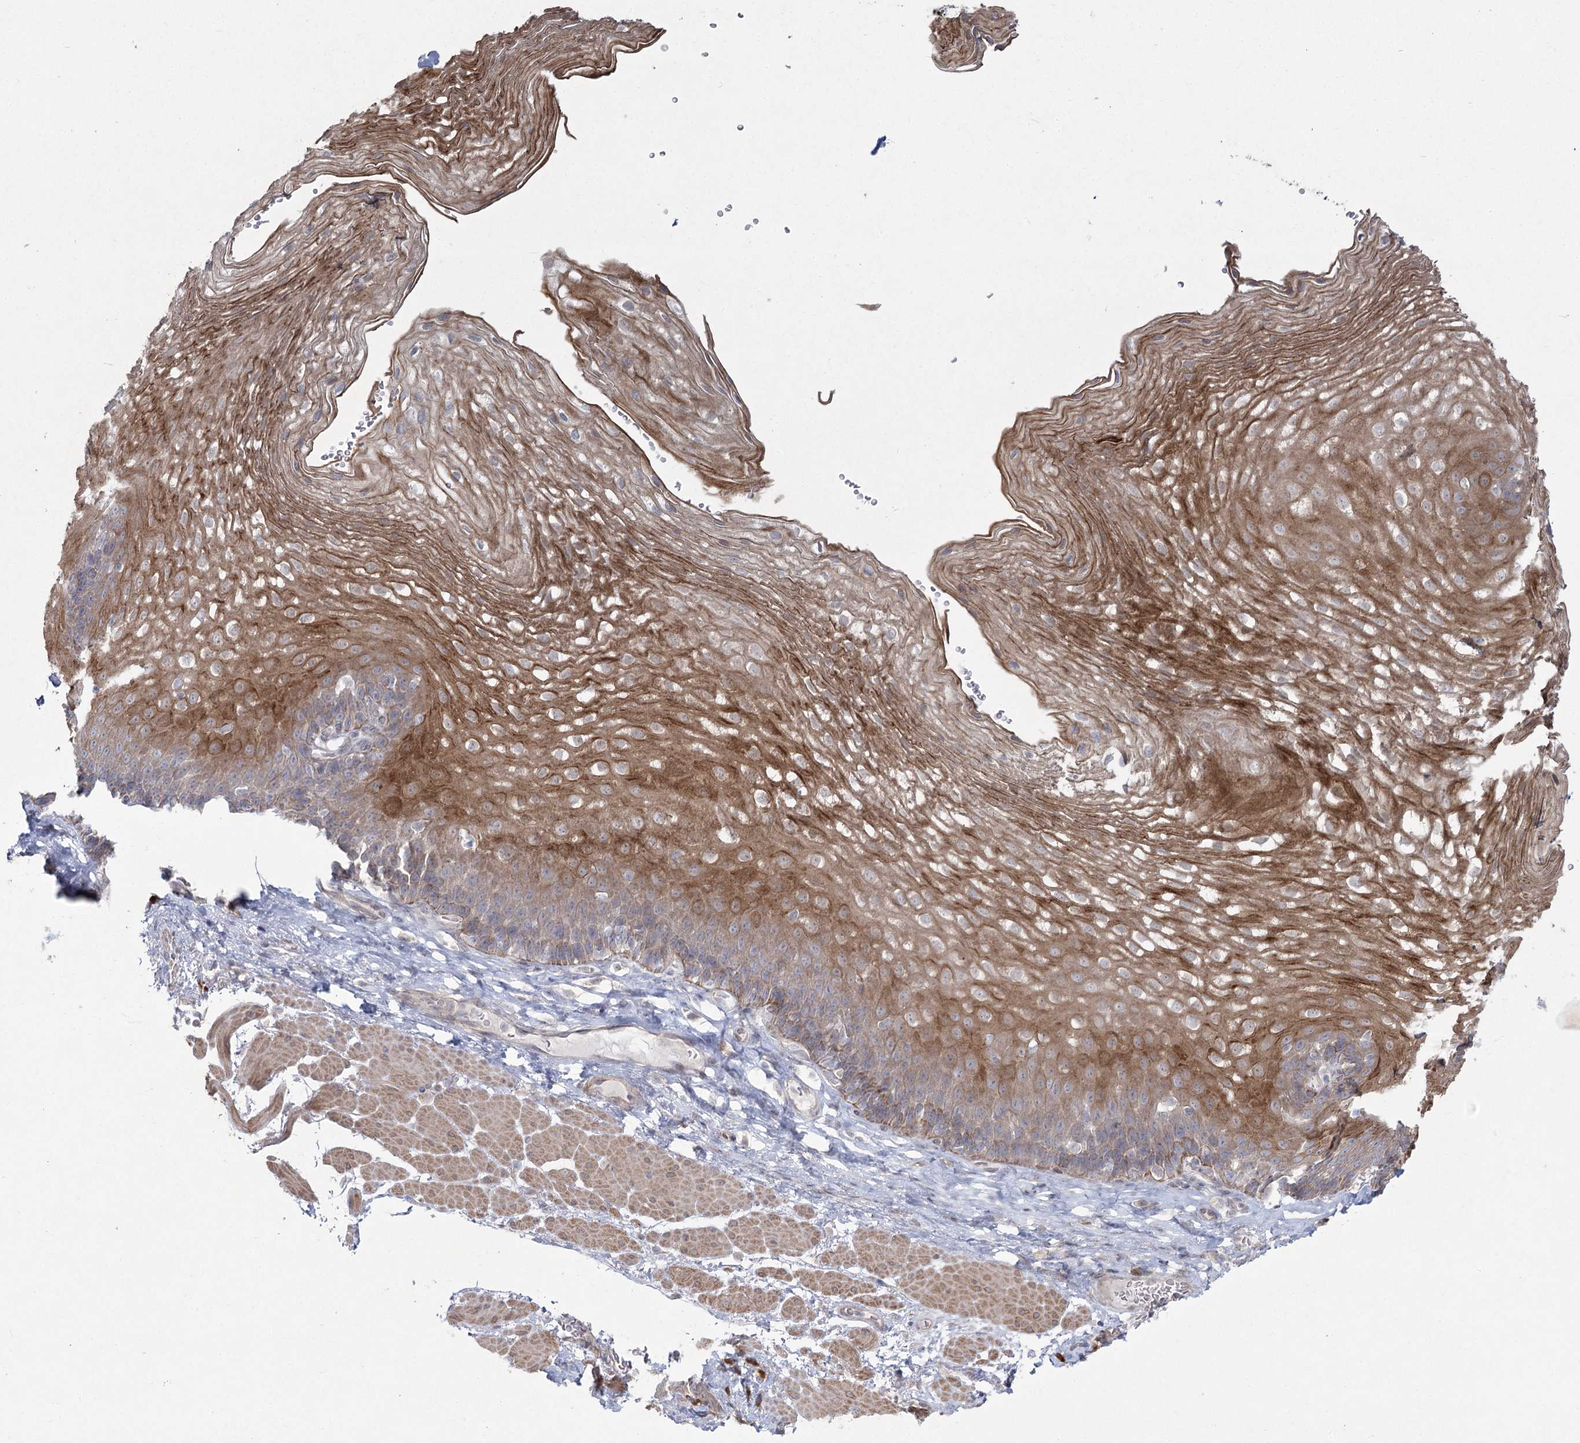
{"staining": {"intensity": "strong", "quantity": "25%-75%", "location": "cytoplasmic/membranous"}, "tissue": "esophagus", "cell_type": "Squamous epithelial cells", "image_type": "normal", "snomed": [{"axis": "morphology", "description": "Normal tissue, NOS"}, {"axis": "topography", "description": "Esophagus"}], "caption": "An image of human esophagus stained for a protein demonstrates strong cytoplasmic/membranous brown staining in squamous epithelial cells. (DAB (3,3'-diaminobenzidine) = brown stain, brightfield microscopy at high magnification).", "gene": "CAMTA1", "patient": {"sex": "female", "age": 66}}